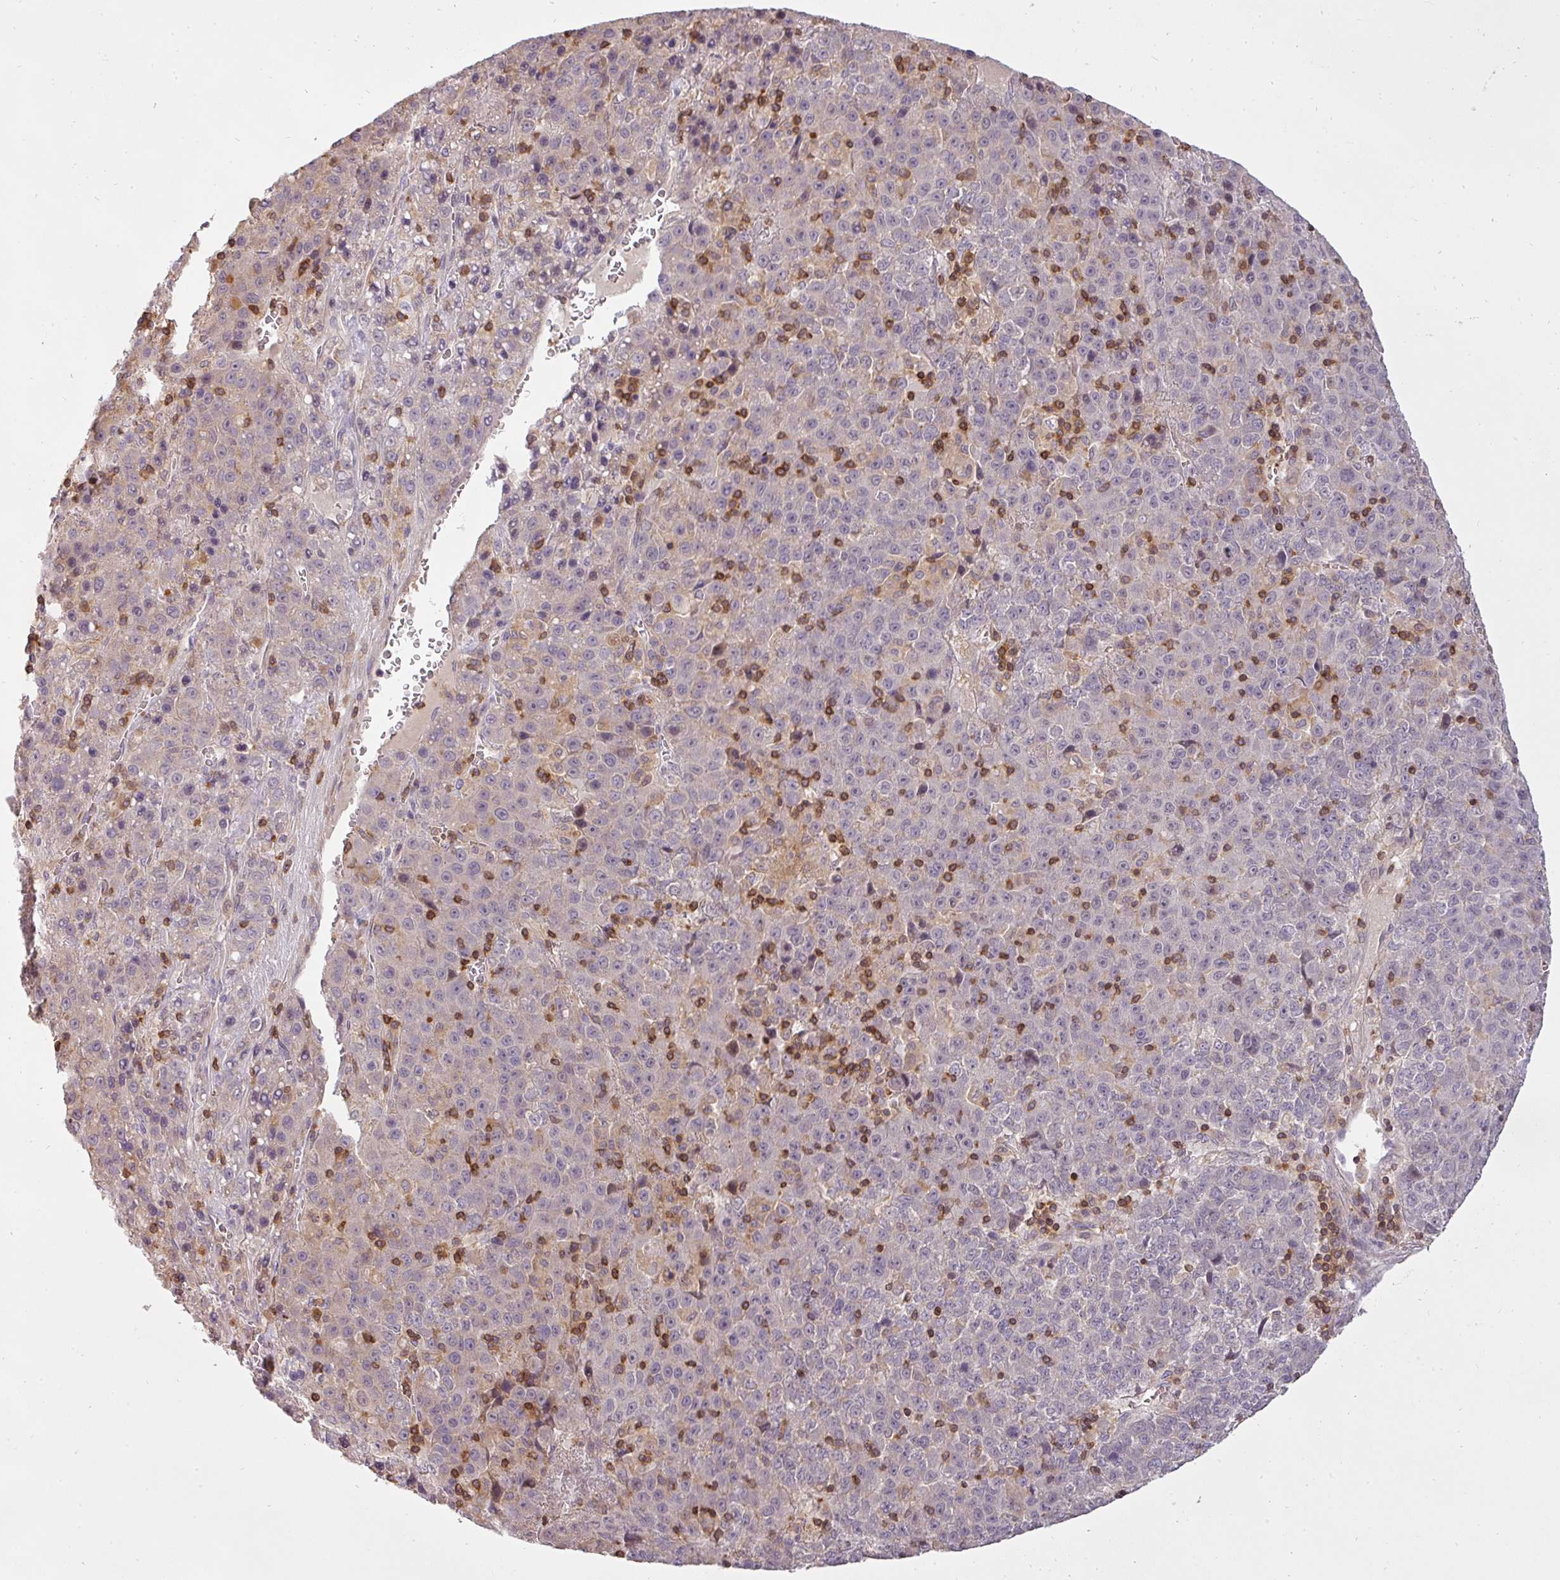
{"staining": {"intensity": "negative", "quantity": "none", "location": "none"}, "tissue": "liver cancer", "cell_type": "Tumor cells", "image_type": "cancer", "snomed": [{"axis": "morphology", "description": "Carcinoma, Hepatocellular, NOS"}, {"axis": "topography", "description": "Liver"}], "caption": "Human liver cancer (hepatocellular carcinoma) stained for a protein using immunohistochemistry exhibits no expression in tumor cells.", "gene": "STK4", "patient": {"sex": "female", "age": 53}}